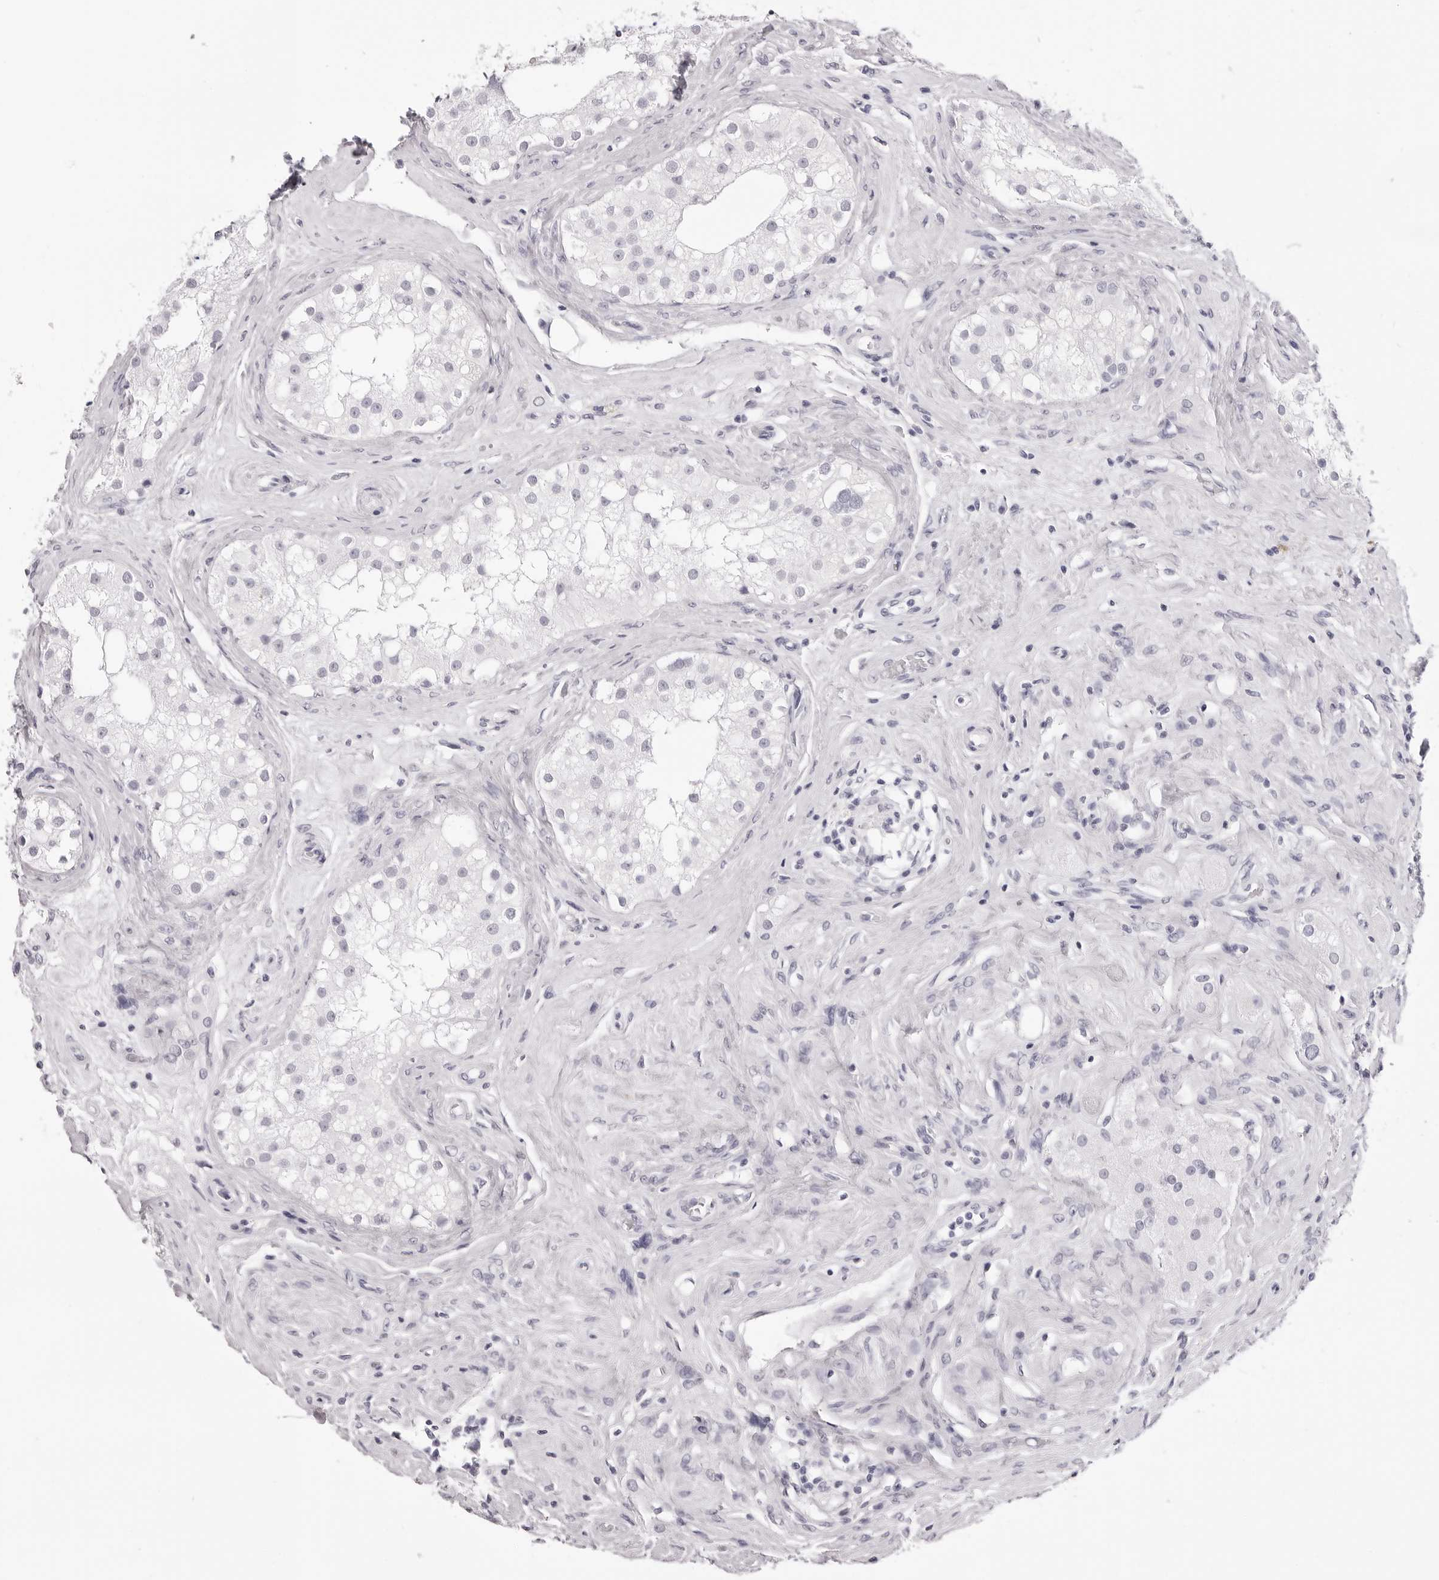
{"staining": {"intensity": "negative", "quantity": "none", "location": "none"}, "tissue": "testis", "cell_type": "Cells in seminiferous ducts", "image_type": "normal", "snomed": [{"axis": "morphology", "description": "Normal tissue, NOS"}, {"axis": "topography", "description": "Testis"}], "caption": "Immunohistochemical staining of normal human testis shows no significant staining in cells in seminiferous ducts.", "gene": "RHO", "patient": {"sex": "male", "age": 84}}